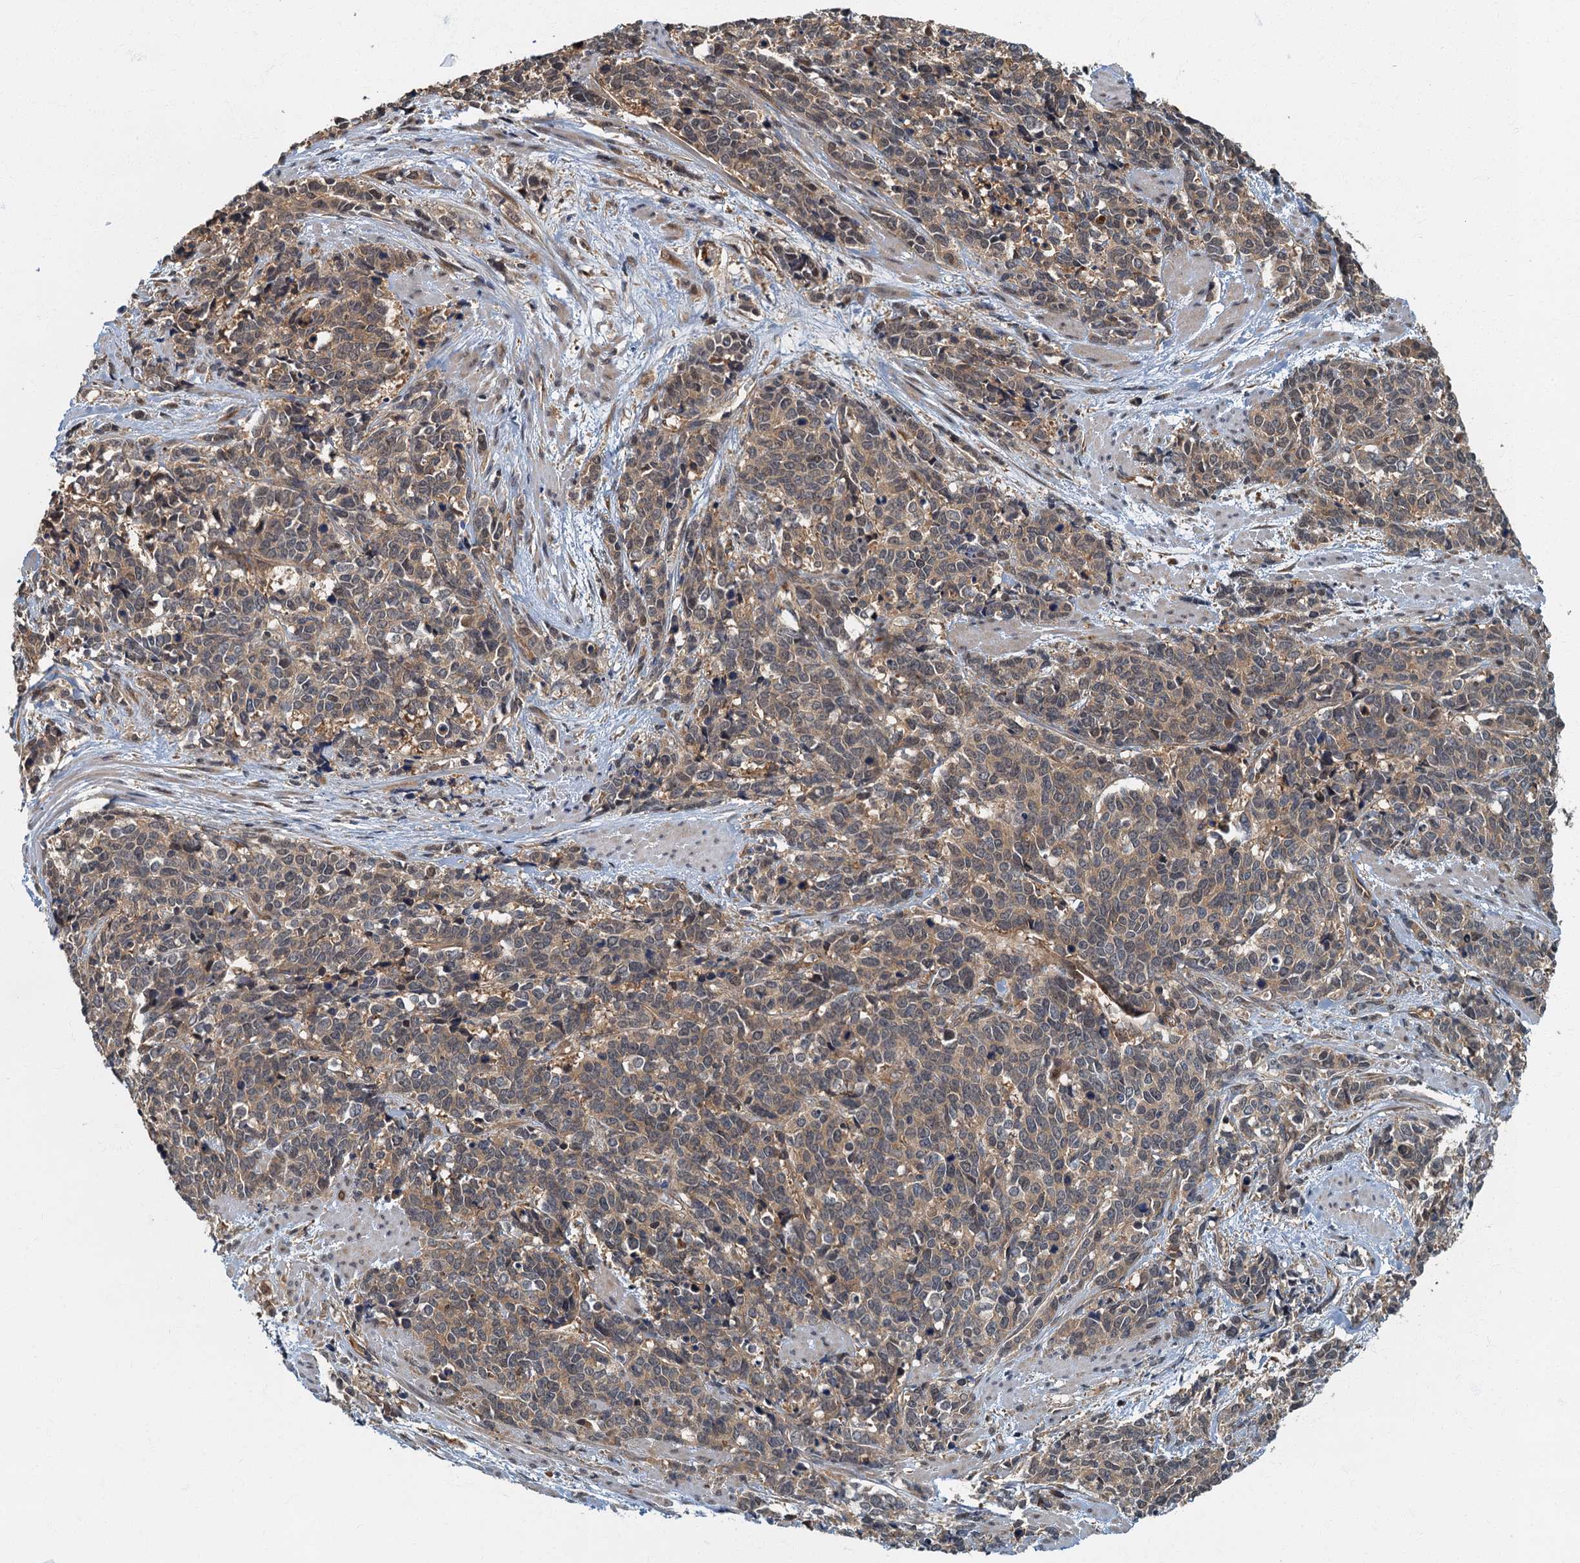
{"staining": {"intensity": "weak", "quantity": ">75%", "location": "cytoplasmic/membranous,nuclear"}, "tissue": "cervical cancer", "cell_type": "Tumor cells", "image_type": "cancer", "snomed": [{"axis": "morphology", "description": "Squamous cell carcinoma, NOS"}, {"axis": "topography", "description": "Cervix"}], "caption": "Protein expression analysis of cervical squamous cell carcinoma shows weak cytoplasmic/membranous and nuclear expression in approximately >75% of tumor cells.", "gene": "TBCK", "patient": {"sex": "female", "age": 60}}